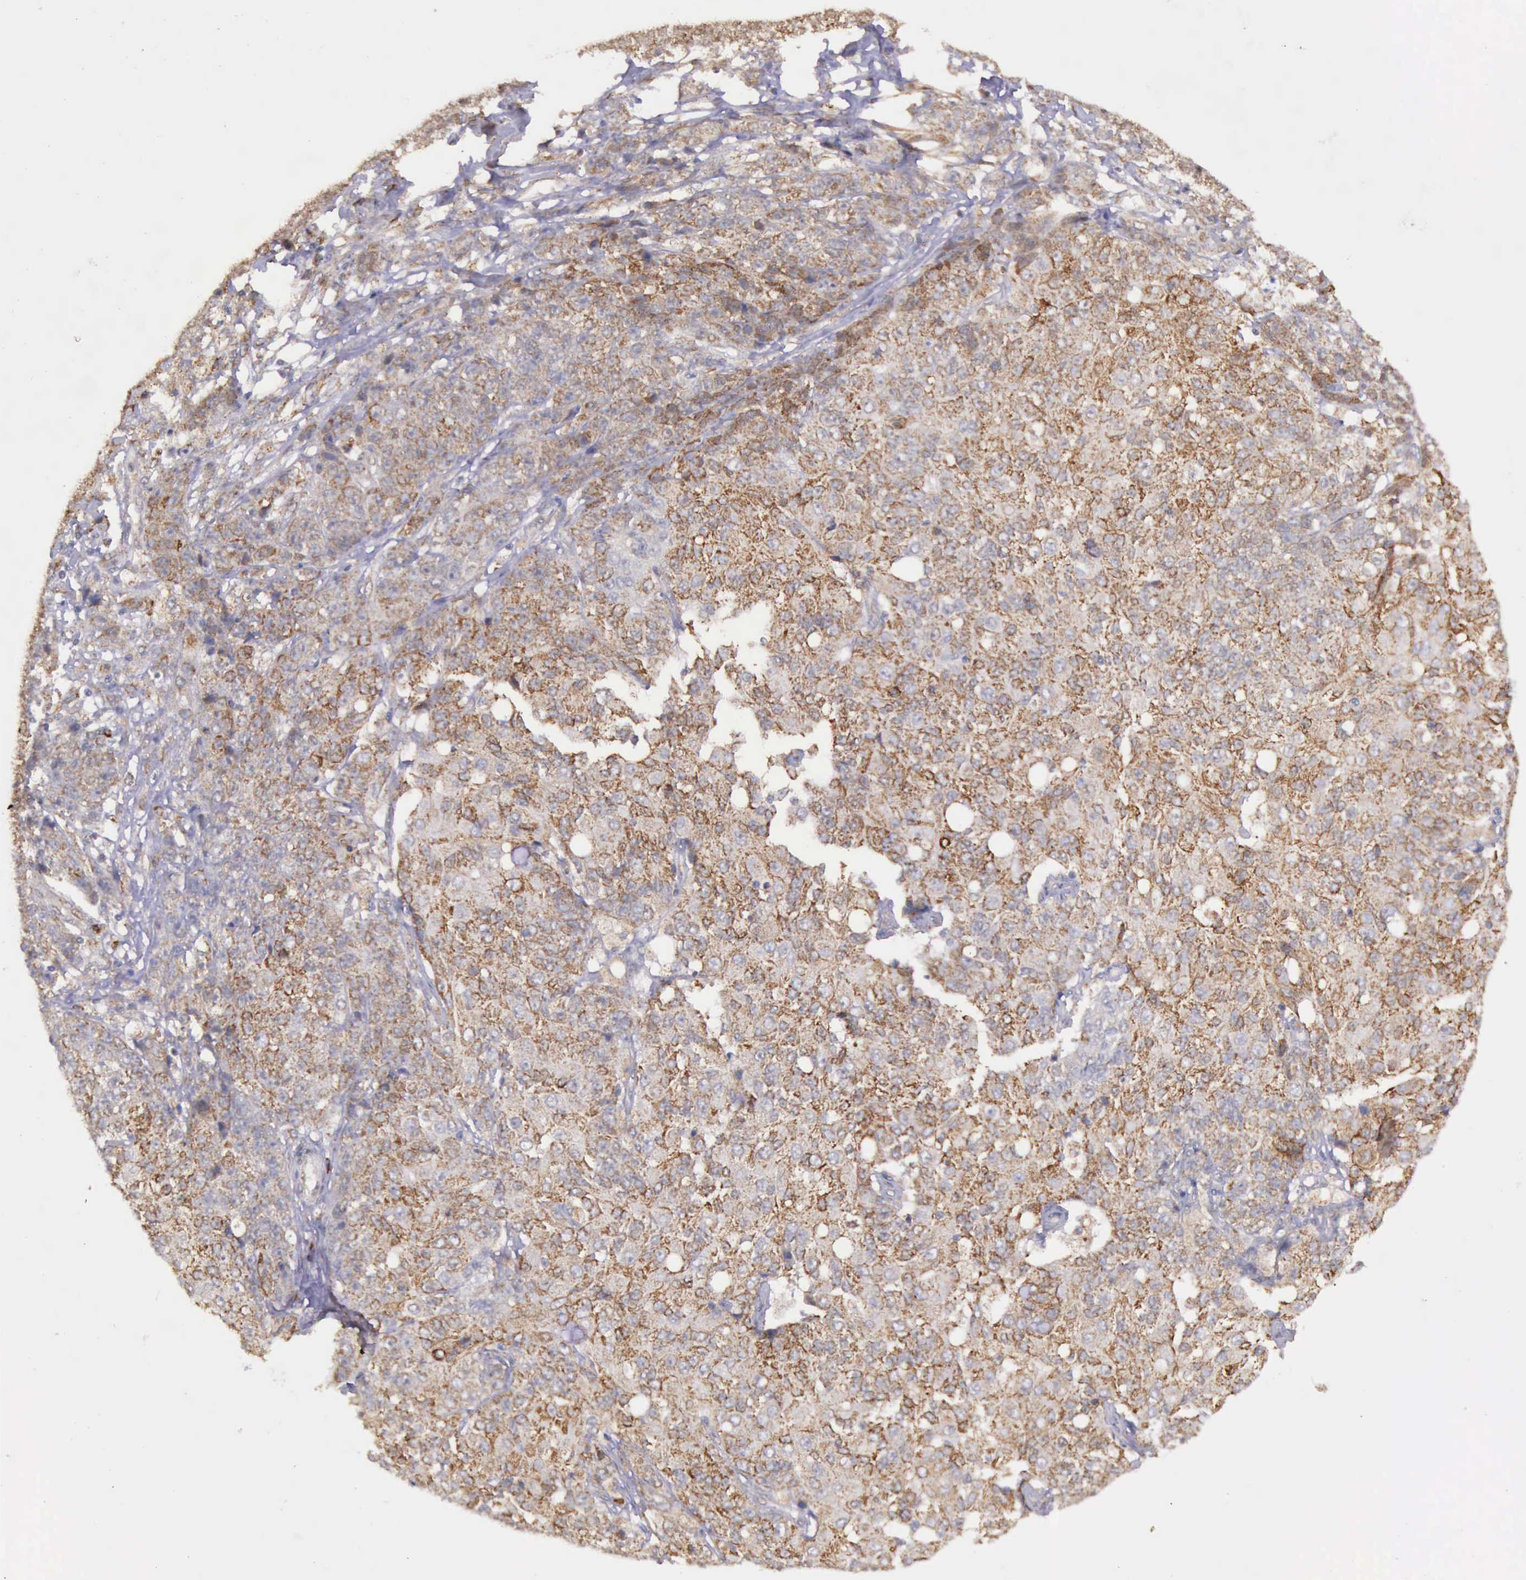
{"staining": {"intensity": "moderate", "quantity": ">75%", "location": "cytoplasmic/membranous"}, "tissue": "ovarian cancer", "cell_type": "Tumor cells", "image_type": "cancer", "snomed": [{"axis": "morphology", "description": "Carcinoma, endometroid"}, {"axis": "topography", "description": "Ovary"}], "caption": "Brown immunohistochemical staining in human endometroid carcinoma (ovarian) shows moderate cytoplasmic/membranous positivity in about >75% of tumor cells.", "gene": "ARMCX3", "patient": {"sex": "female", "age": 42}}